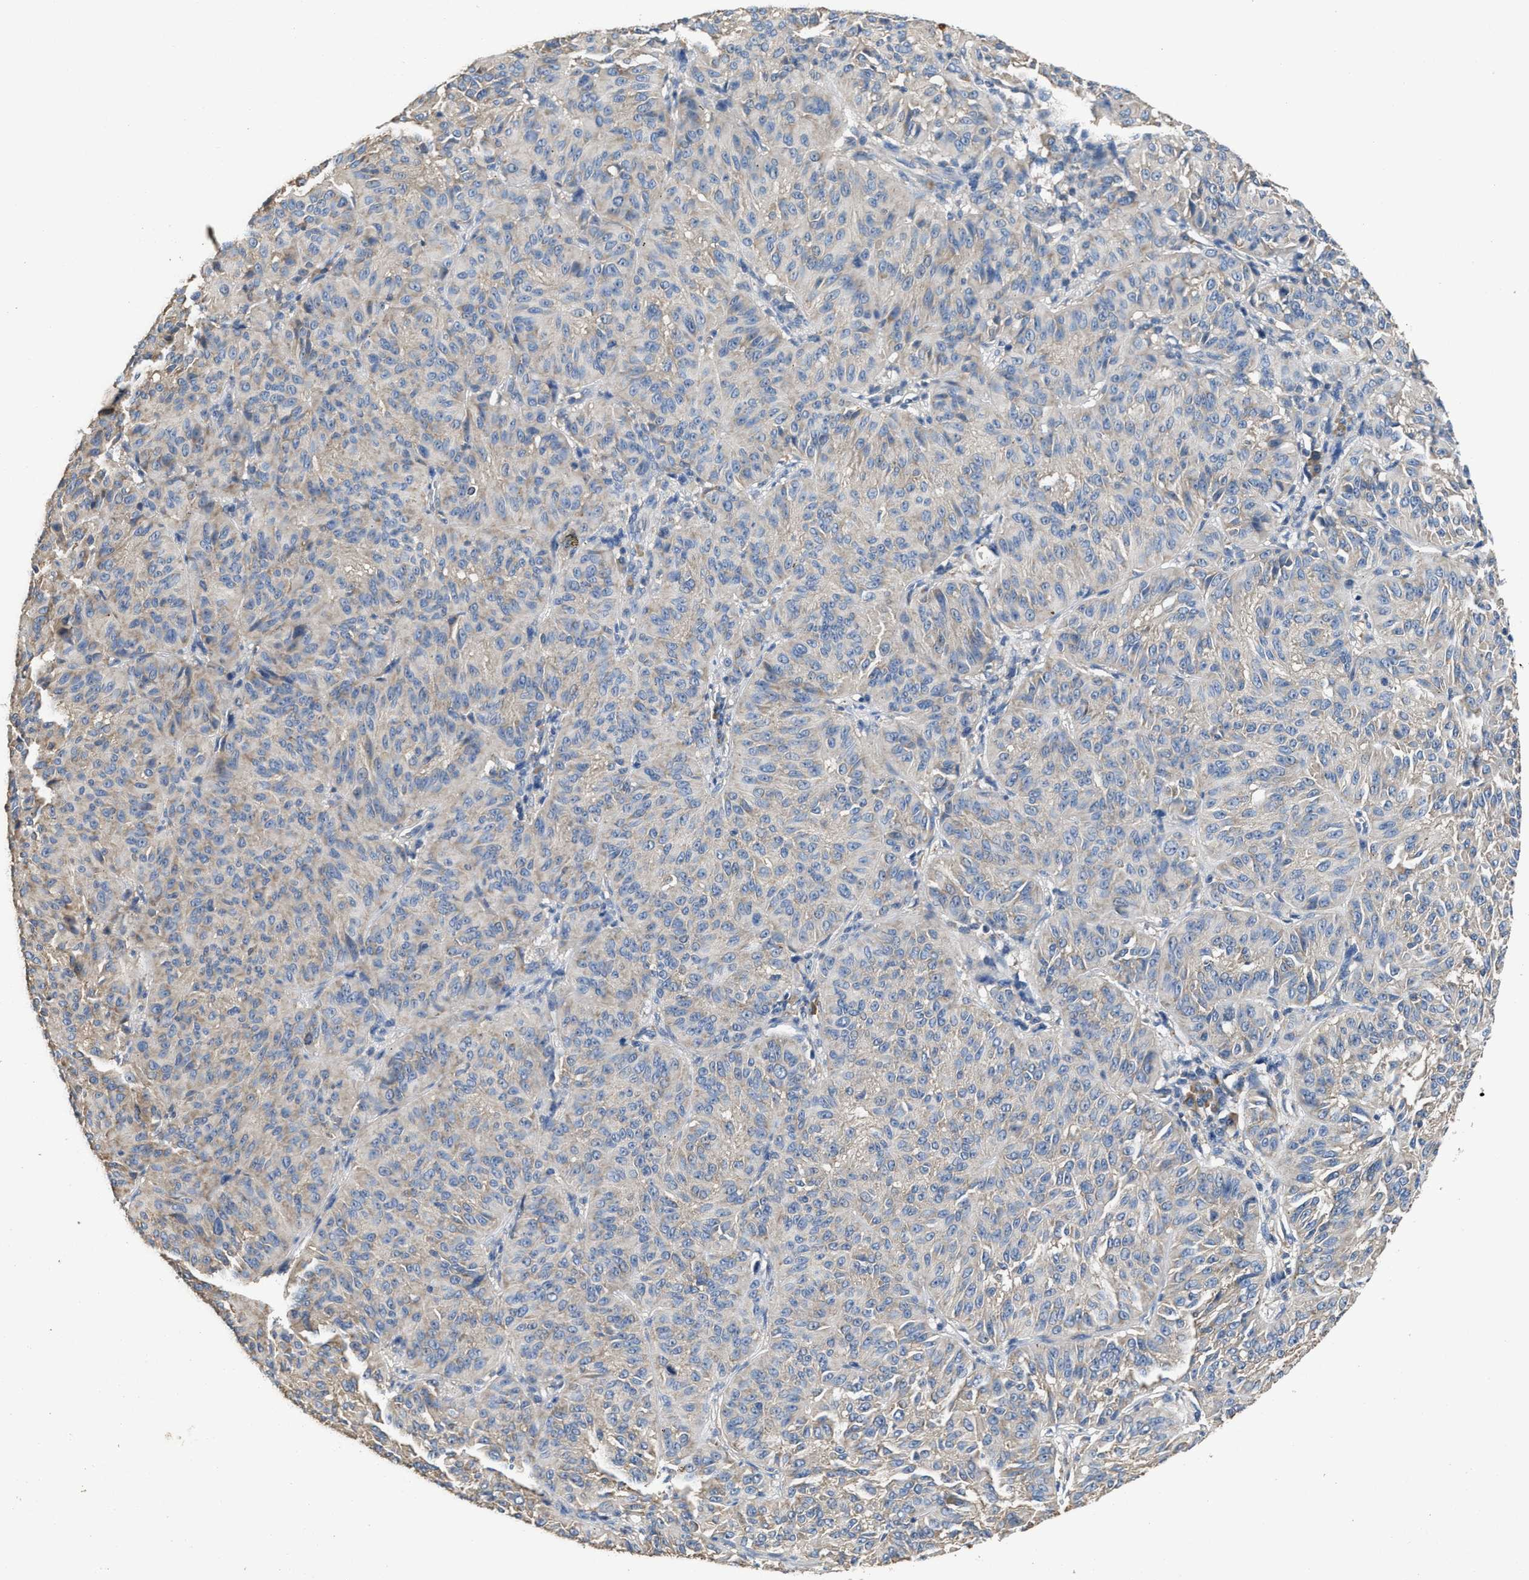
{"staining": {"intensity": "negative", "quantity": "none", "location": "none"}, "tissue": "melanoma", "cell_type": "Tumor cells", "image_type": "cancer", "snomed": [{"axis": "morphology", "description": "Malignant melanoma, NOS"}, {"axis": "topography", "description": "Skin"}], "caption": "Micrograph shows no protein expression in tumor cells of melanoma tissue.", "gene": "C3", "patient": {"sex": "female", "age": 72}}